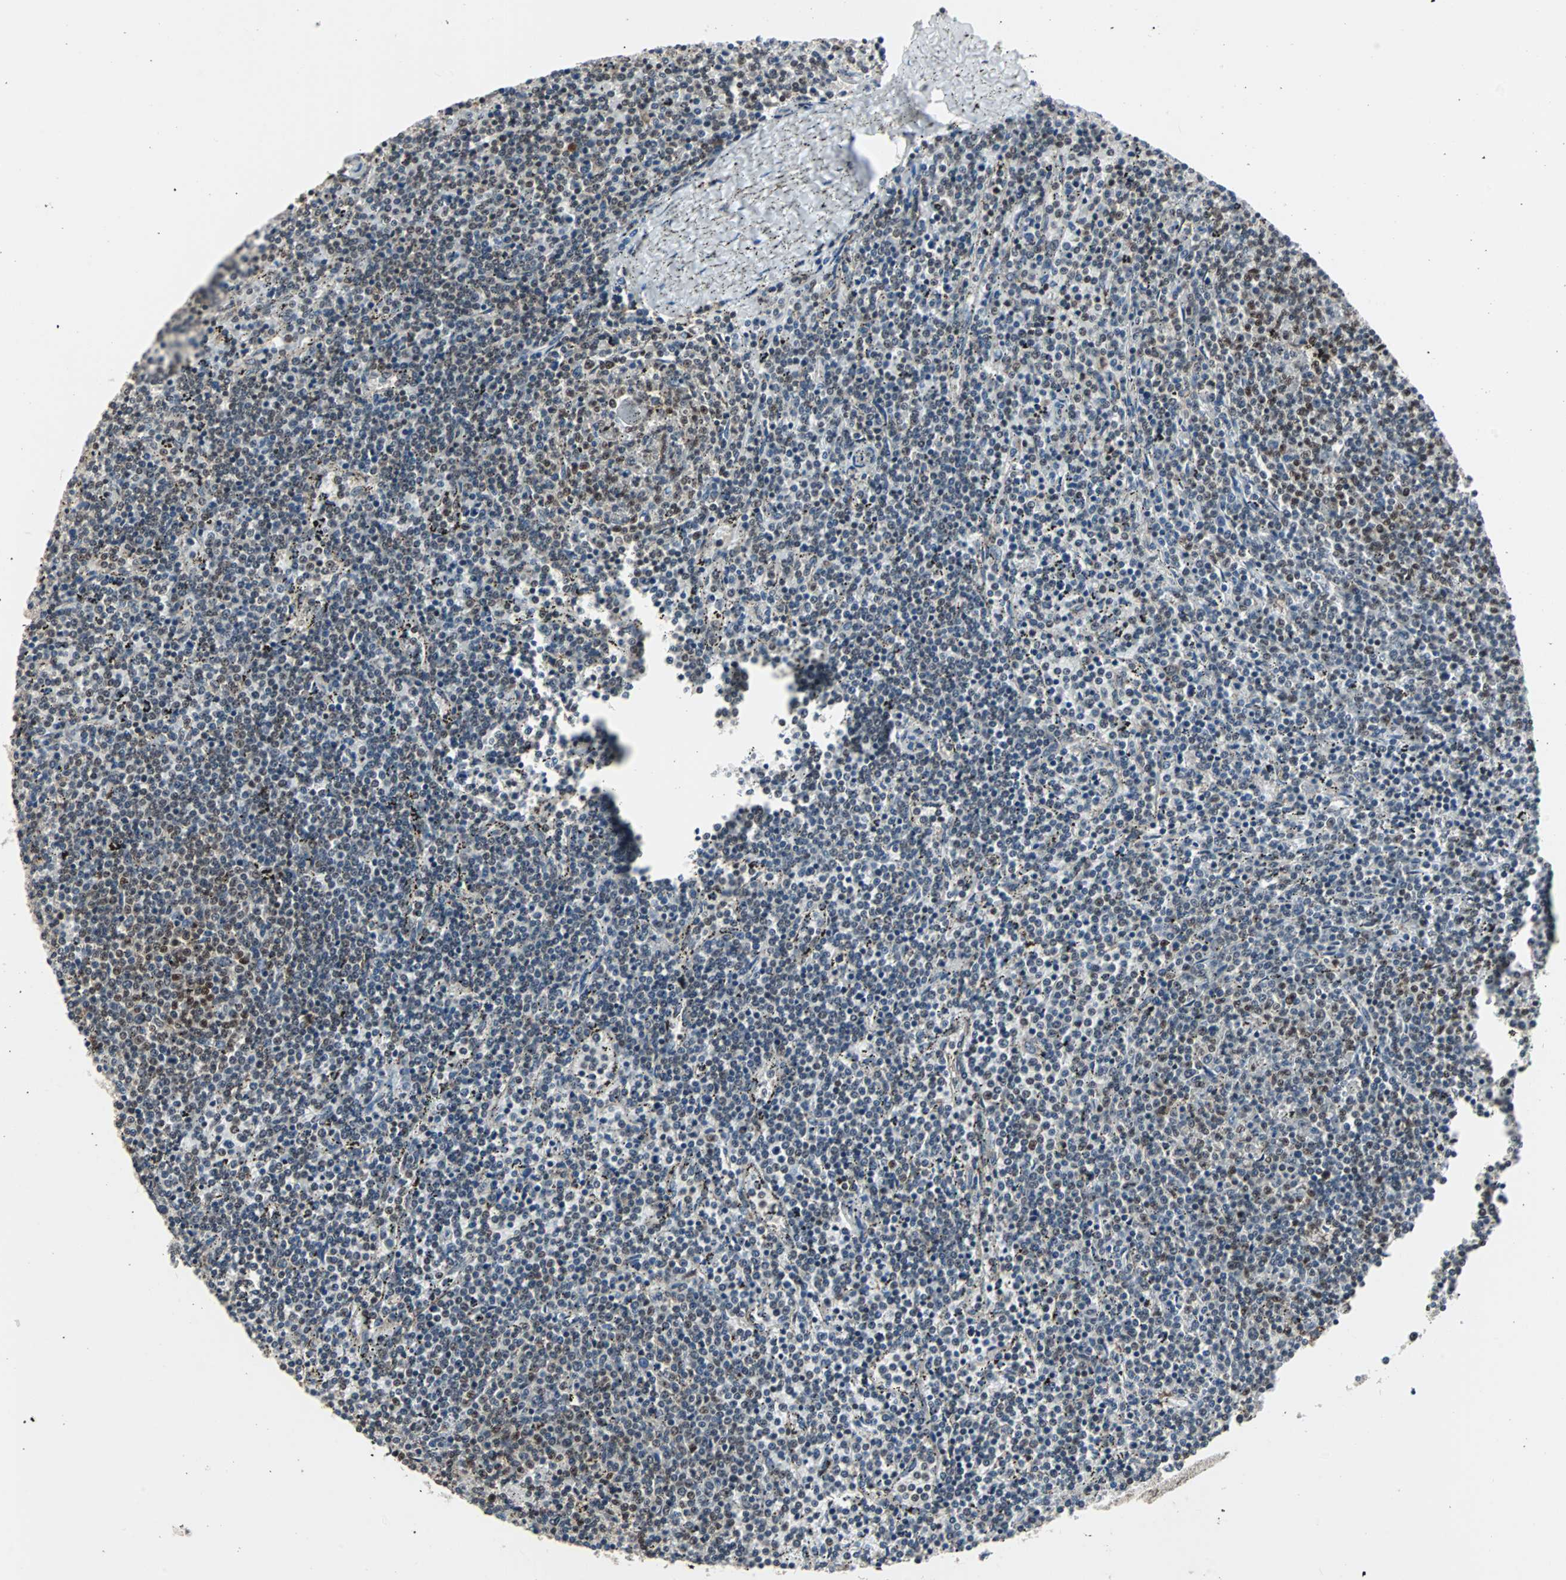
{"staining": {"intensity": "moderate", "quantity": "<25%", "location": "nuclear"}, "tissue": "lymphoma", "cell_type": "Tumor cells", "image_type": "cancer", "snomed": [{"axis": "morphology", "description": "Malignant lymphoma, non-Hodgkin's type, Low grade"}, {"axis": "topography", "description": "Spleen"}], "caption": "Immunohistochemical staining of human lymphoma reveals low levels of moderate nuclear positivity in about <25% of tumor cells.", "gene": "TERF2IP", "patient": {"sex": "female", "age": 50}}